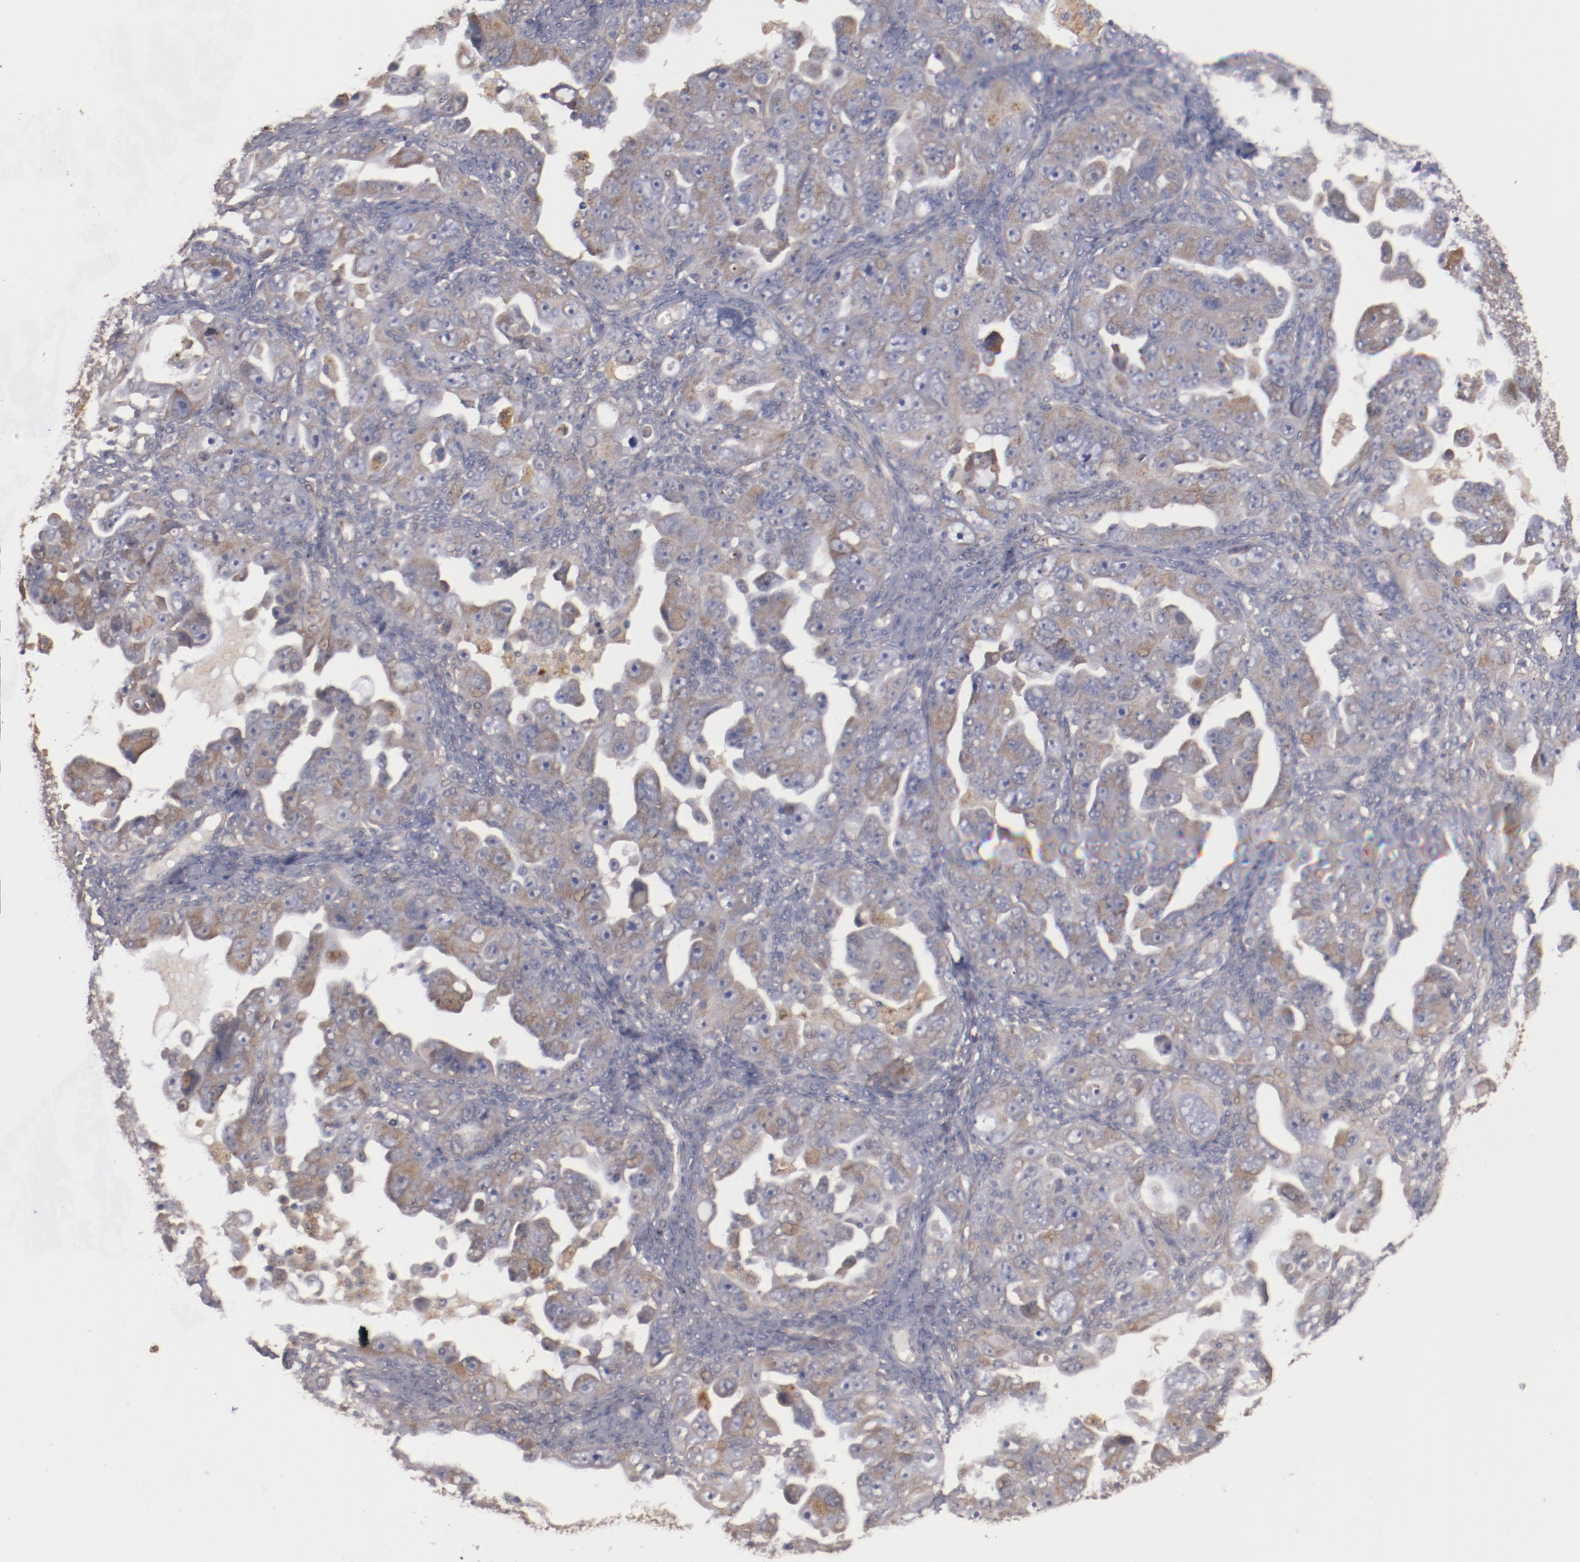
{"staining": {"intensity": "moderate", "quantity": ">75%", "location": "cytoplasmic/membranous"}, "tissue": "ovarian cancer", "cell_type": "Tumor cells", "image_type": "cancer", "snomed": [{"axis": "morphology", "description": "Cystadenocarcinoma, serous, NOS"}, {"axis": "topography", "description": "Ovary"}], "caption": "Moderate cytoplasmic/membranous expression is identified in approximately >75% of tumor cells in ovarian serous cystadenocarcinoma.", "gene": "DIPK2B", "patient": {"sex": "female", "age": 66}}